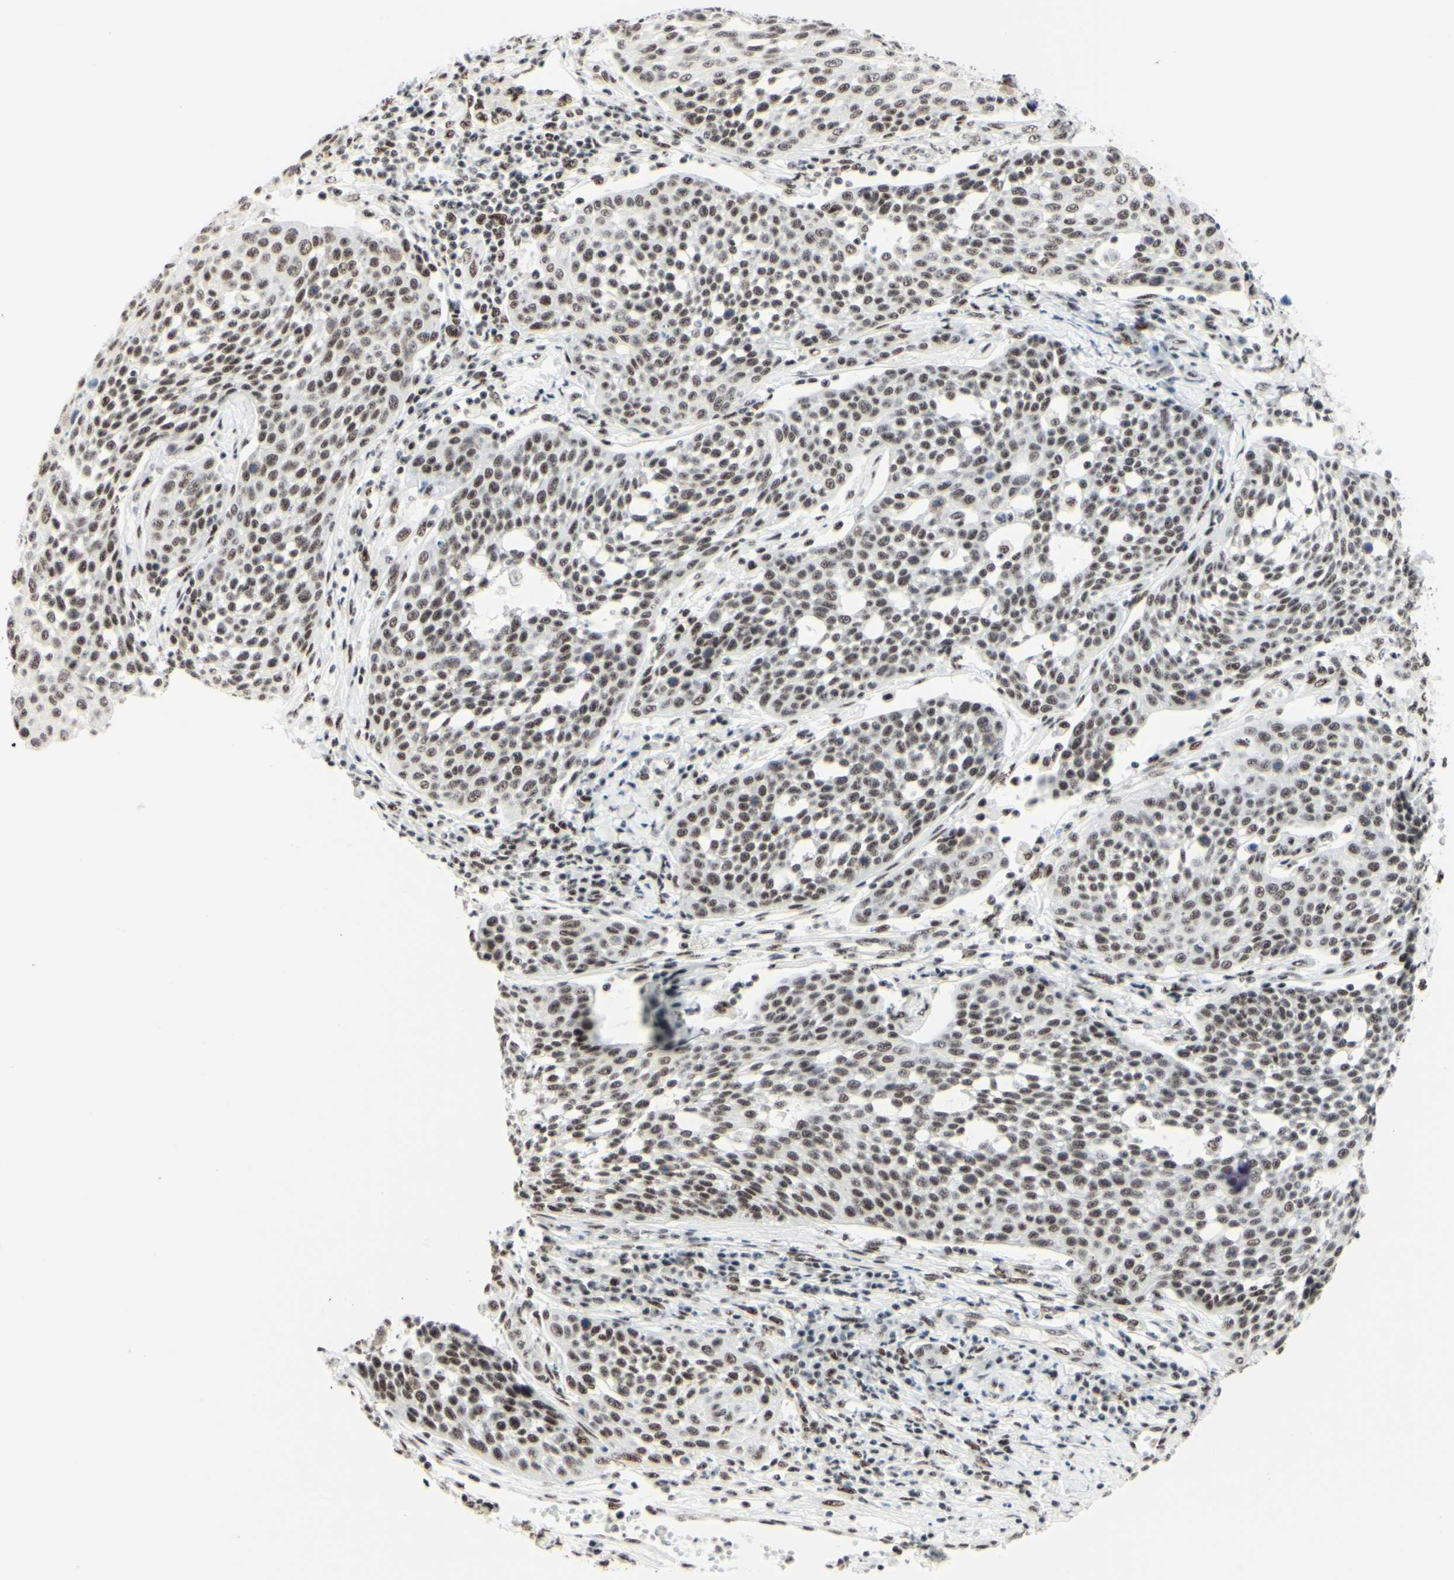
{"staining": {"intensity": "moderate", "quantity": "<25%", "location": "nuclear"}, "tissue": "cervical cancer", "cell_type": "Tumor cells", "image_type": "cancer", "snomed": [{"axis": "morphology", "description": "Squamous cell carcinoma, NOS"}, {"axis": "topography", "description": "Cervix"}], "caption": "Cervical cancer (squamous cell carcinoma) stained with immunohistochemistry (IHC) shows moderate nuclear staining in approximately <25% of tumor cells. Using DAB (brown) and hematoxylin (blue) stains, captured at high magnification using brightfield microscopy.", "gene": "WTAP", "patient": {"sex": "female", "age": 34}}